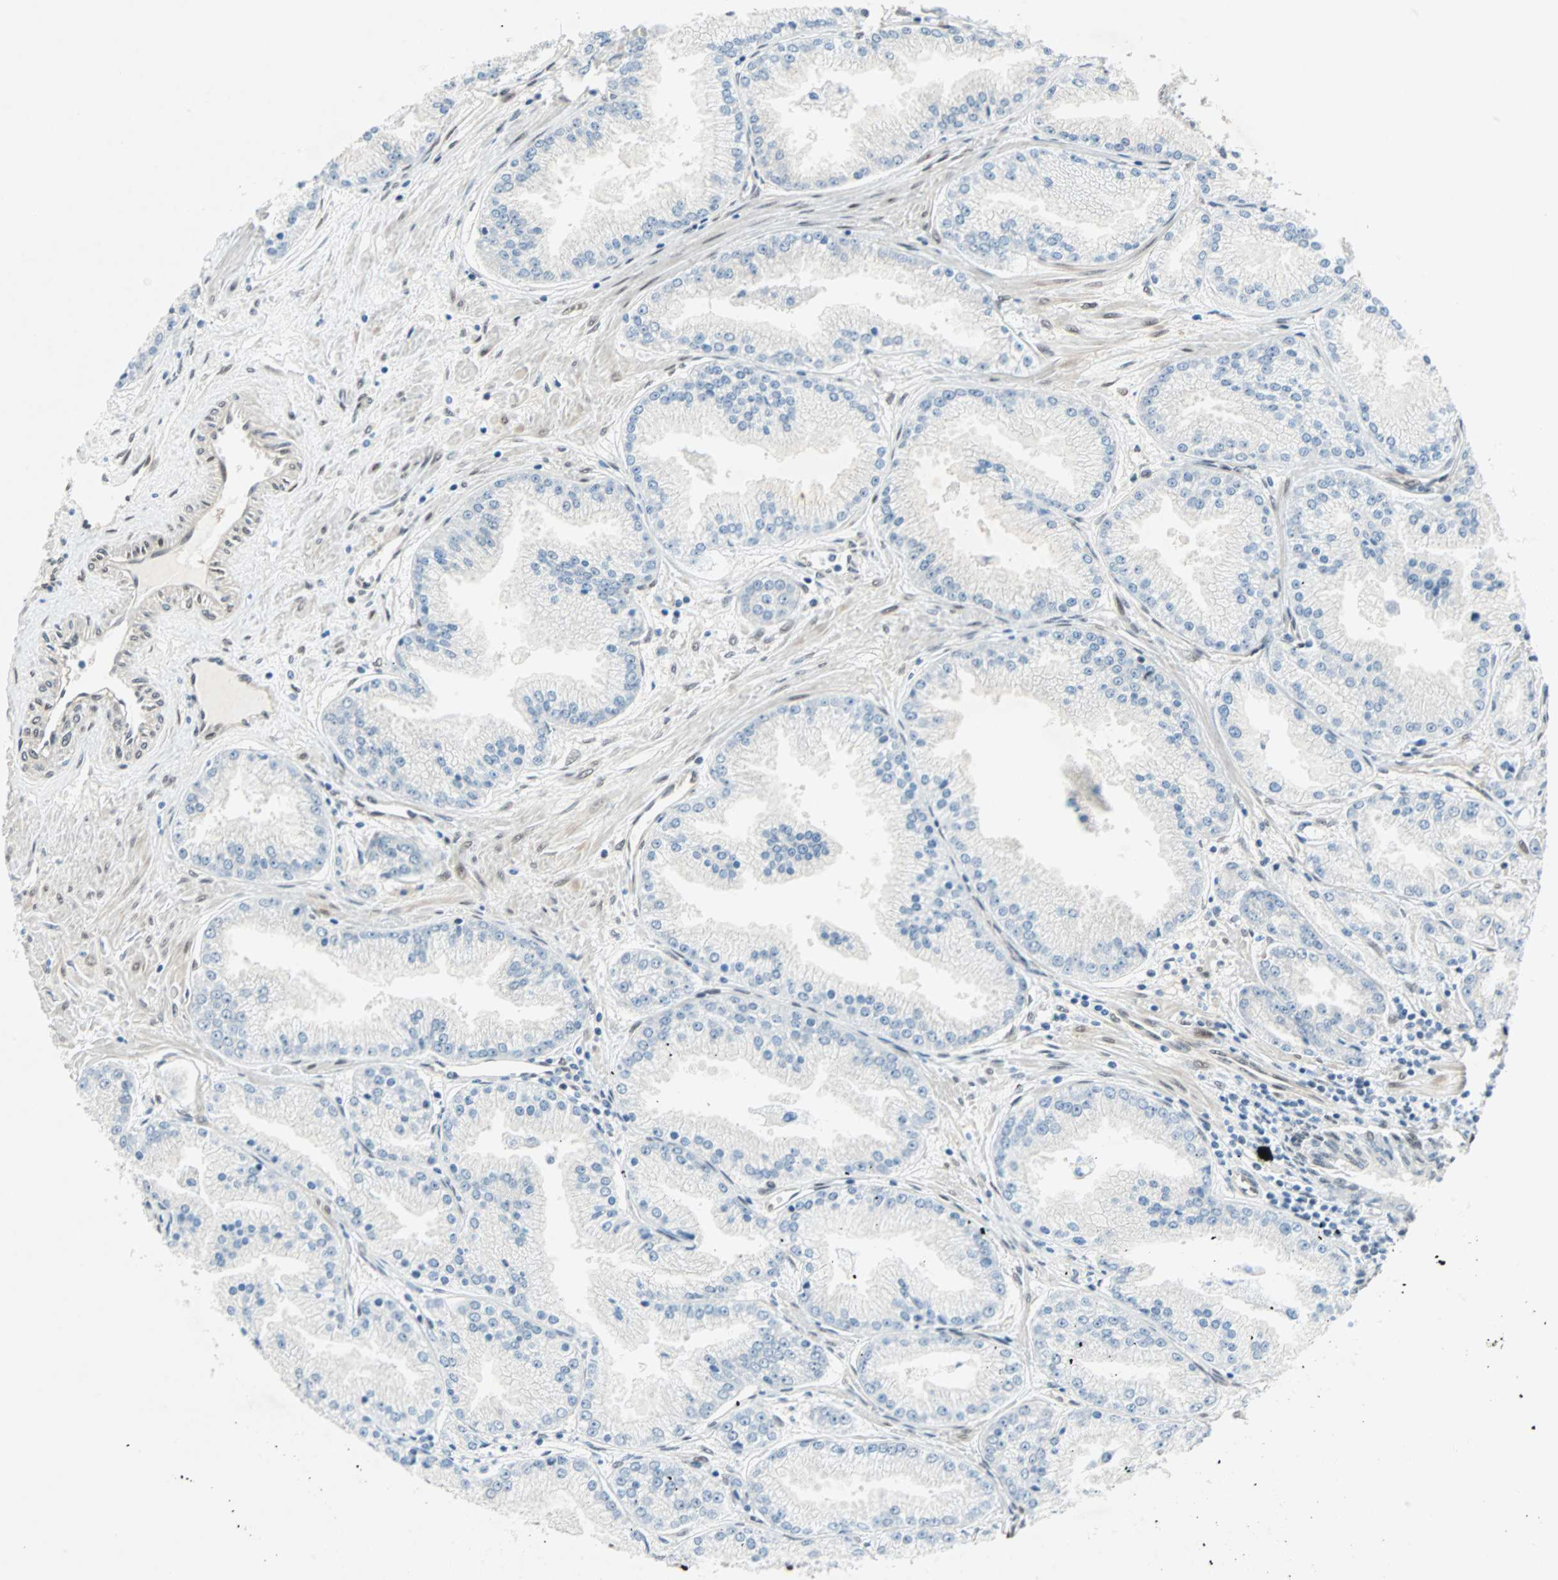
{"staining": {"intensity": "negative", "quantity": "none", "location": "none"}, "tissue": "prostate cancer", "cell_type": "Tumor cells", "image_type": "cancer", "snomed": [{"axis": "morphology", "description": "Adenocarcinoma, High grade"}, {"axis": "topography", "description": "Prostate"}], "caption": "DAB (3,3'-diaminobenzidine) immunohistochemical staining of adenocarcinoma (high-grade) (prostate) shows no significant positivity in tumor cells.", "gene": "WWTR1", "patient": {"sex": "male", "age": 61}}